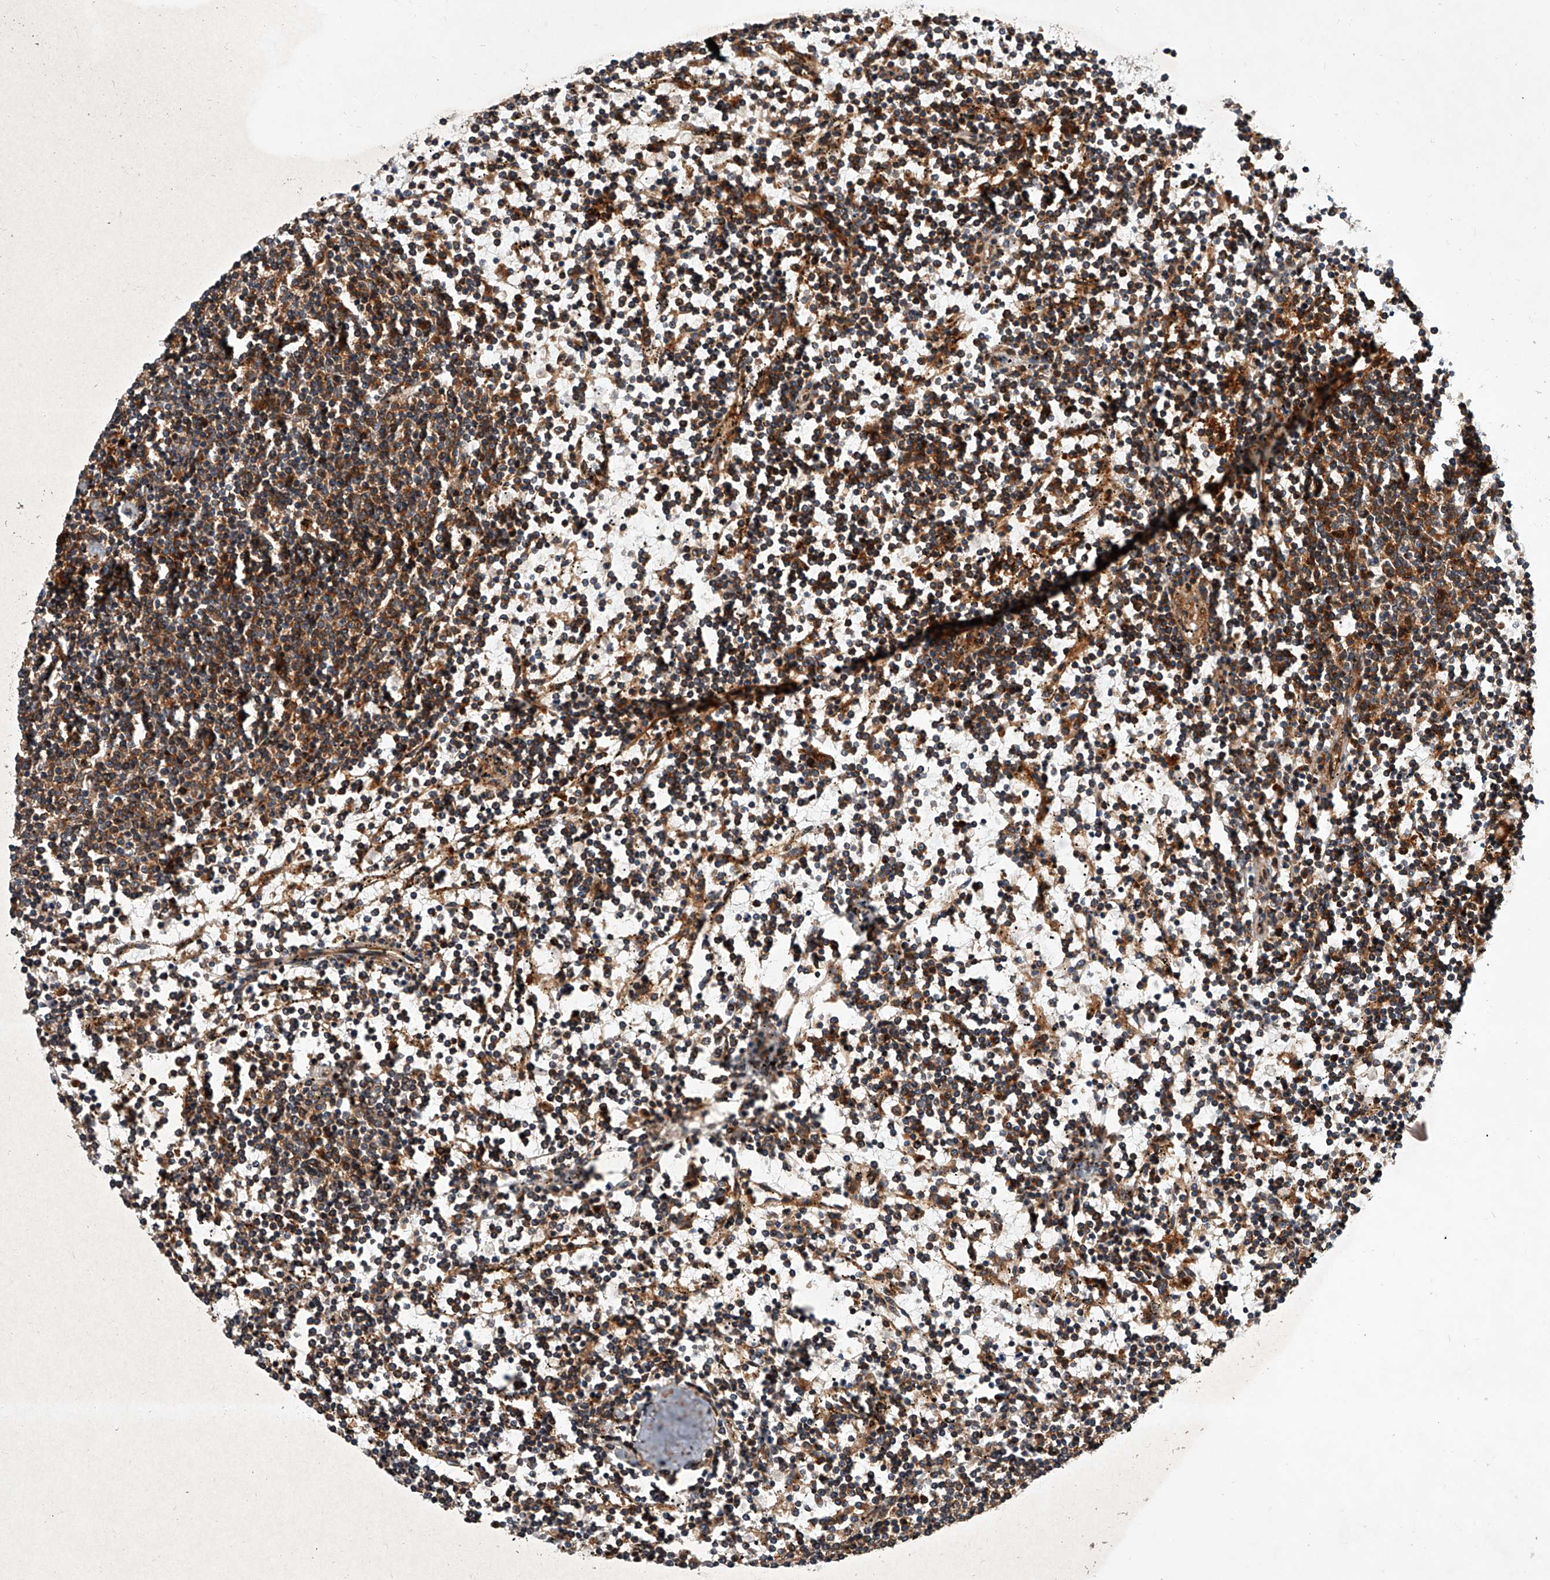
{"staining": {"intensity": "moderate", "quantity": "<25%", "location": "cytoplasmic/membranous"}, "tissue": "lymphoma", "cell_type": "Tumor cells", "image_type": "cancer", "snomed": [{"axis": "morphology", "description": "Malignant lymphoma, non-Hodgkin's type, Low grade"}, {"axis": "topography", "description": "Spleen"}], "caption": "Lymphoma stained for a protein (brown) displays moderate cytoplasmic/membranous positive expression in approximately <25% of tumor cells.", "gene": "USP47", "patient": {"sex": "female", "age": 50}}